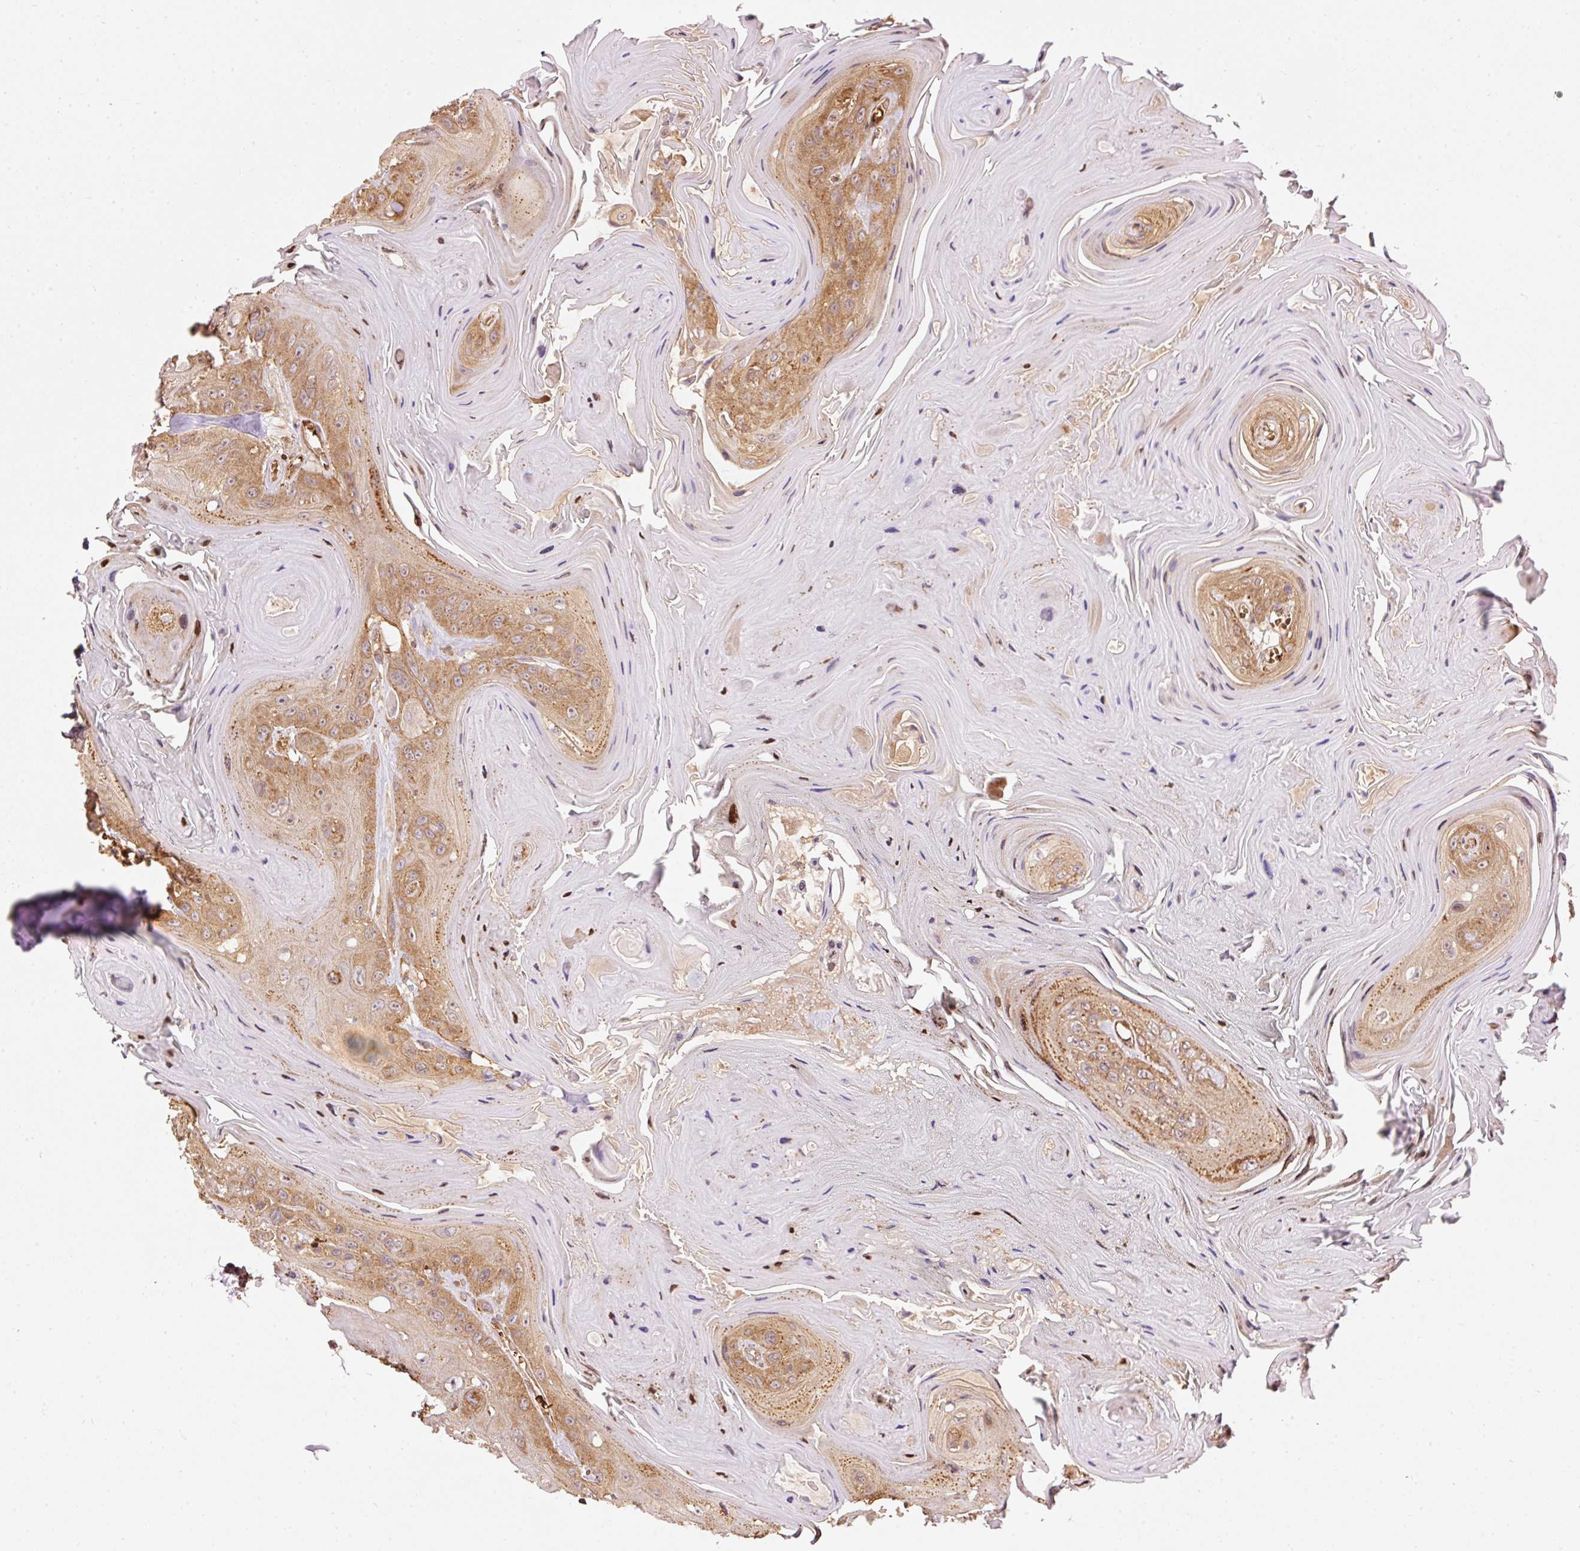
{"staining": {"intensity": "moderate", "quantity": ">75%", "location": "cytoplasmic/membranous"}, "tissue": "head and neck cancer", "cell_type": "Tumor cells", "image_type": "cancer", "snomed": [{"axis": "morphology", "description": "Squamous cell carcinoma, NOS"}, {"axis": "topography", "description": "Head-Neck"}], "caption": "Approximately >75% of tumor cells in human head and neck squamous cell carcinoma show moderate cytoplasmic/membranous protein expression as visualized by brown immunohistochemical staining.", "gene": "ADCY4", "patient": {"sex": "female", "age": 59}}